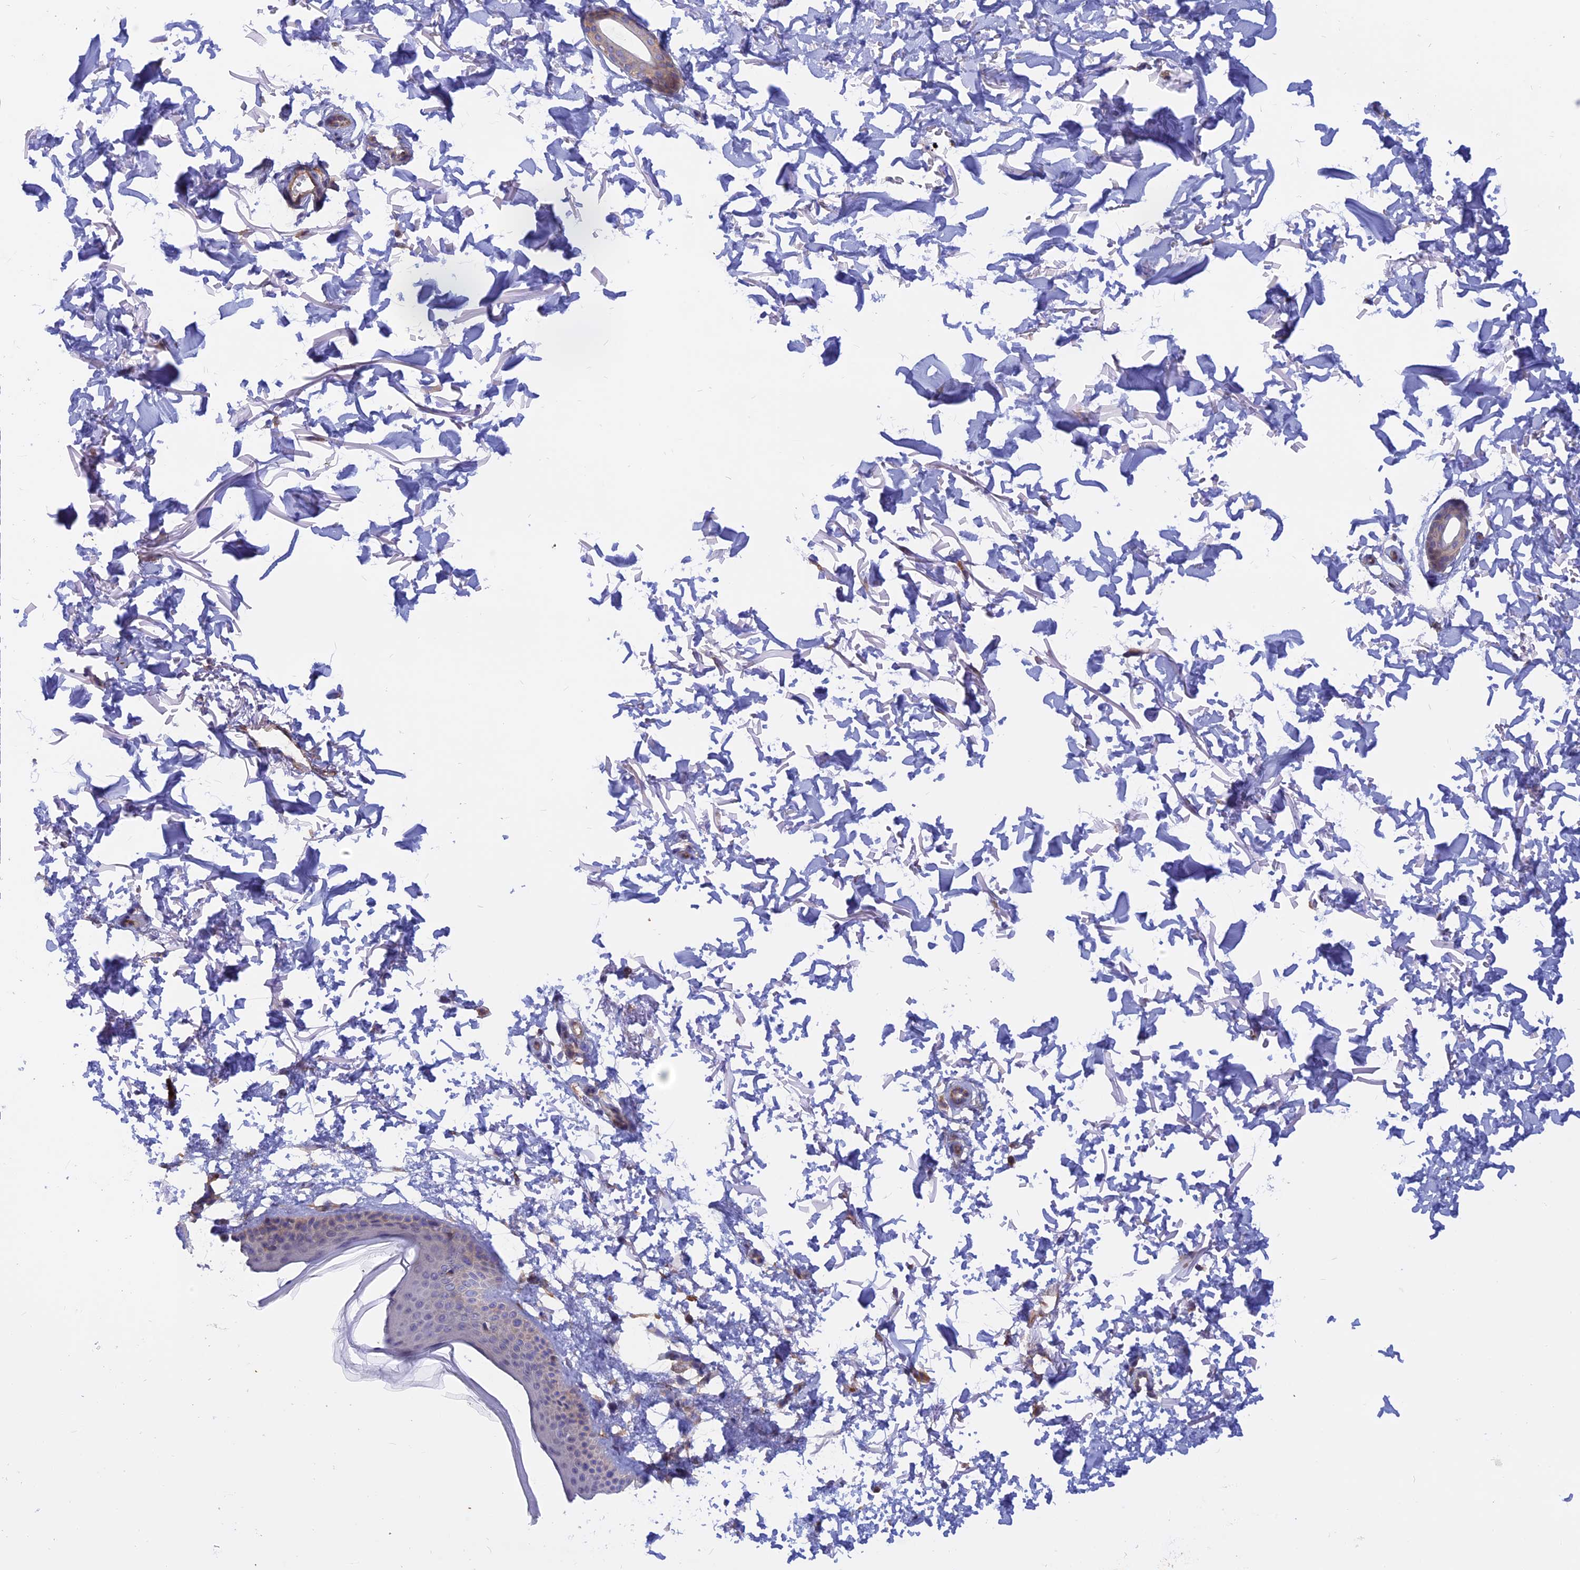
{"staining": {"intensity": "moderate", "quantity": ">75%", "location": "cytoplasmic/membranous"}, "tissue": "skin", "cell_type": "Fibroblasts", "image_type": "normal", "snomed": [{"axis": "morphology", "description": "Normal tissue, NOS"}, {"axis": "topography", "description": "Skin"}], "caption": "A medium amount of moderate cytoplasmic/membranous expression is present in approximately >75% of fibroblasts in normal skin. The protein of interest is stained brown, and the nuclei are stained in blue (DAB IHC with brightfield microscopy, high magnification).", "gene": "HYCC1", "patient": {"sex": "male", "age": 66}}